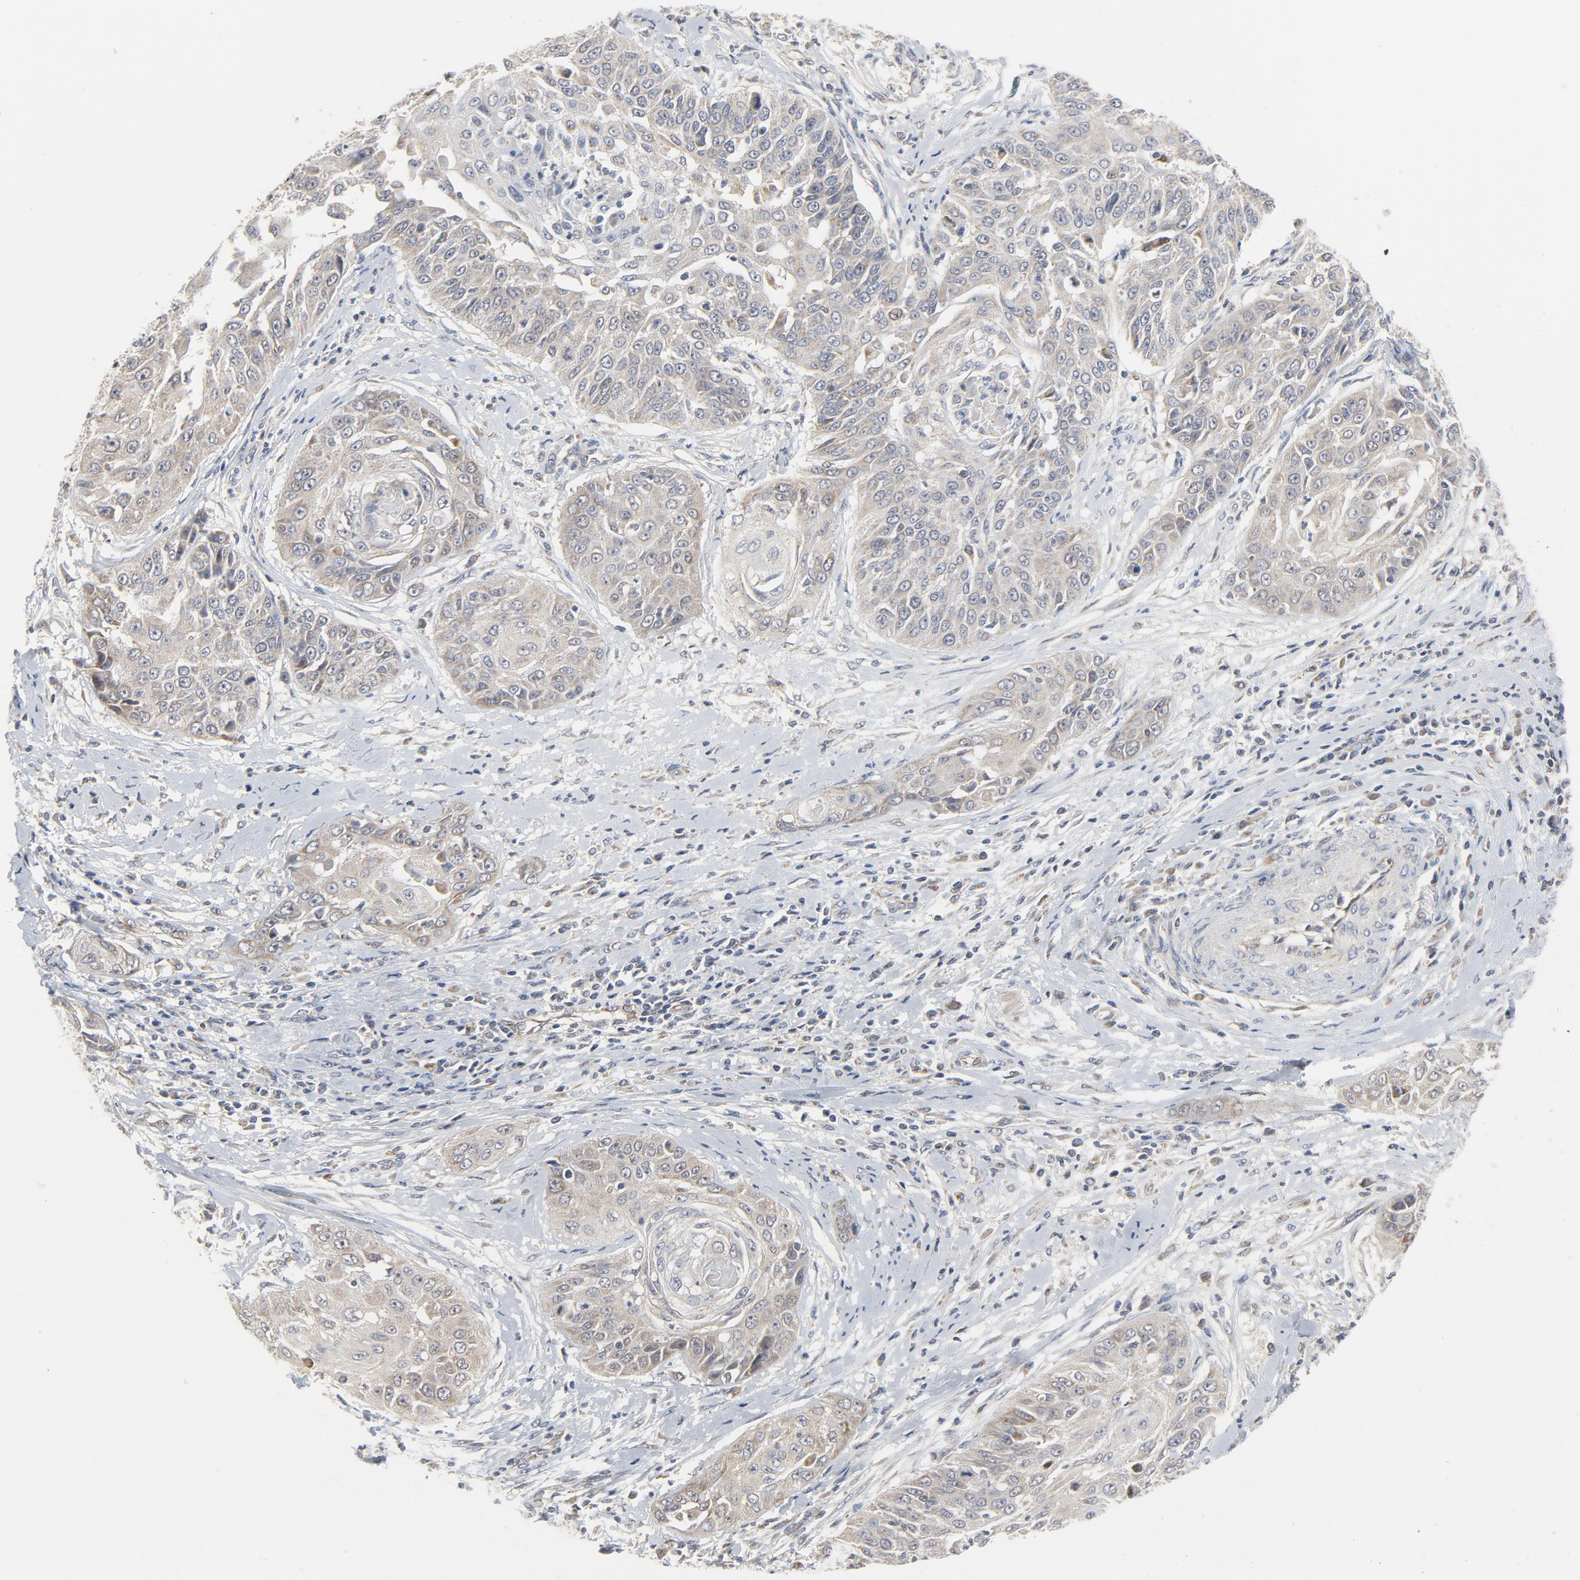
{"staining": {"intensity": "moderate", "quantity": ">75%", "location": "cytoplasmic/membranous"}, "tissue": "cervical cancer", "cell_type": "Tumor cells", "image_type": "cancer", "snomed": [{"axis": "morphology", "description": "Squamous cell carcinoma, NOS"}, {"axis": "topography", "description": "Cervix"}], "caption": "Protein positivity by immunohistochemistry (IHC) reveals moderate cytoplasmic/membranous positivity in approximately >75% of tumor cells in cervical squamous cell carcinoma.", "gene": "C14orf119", "patient": {"sex": "female", "age": 64}}